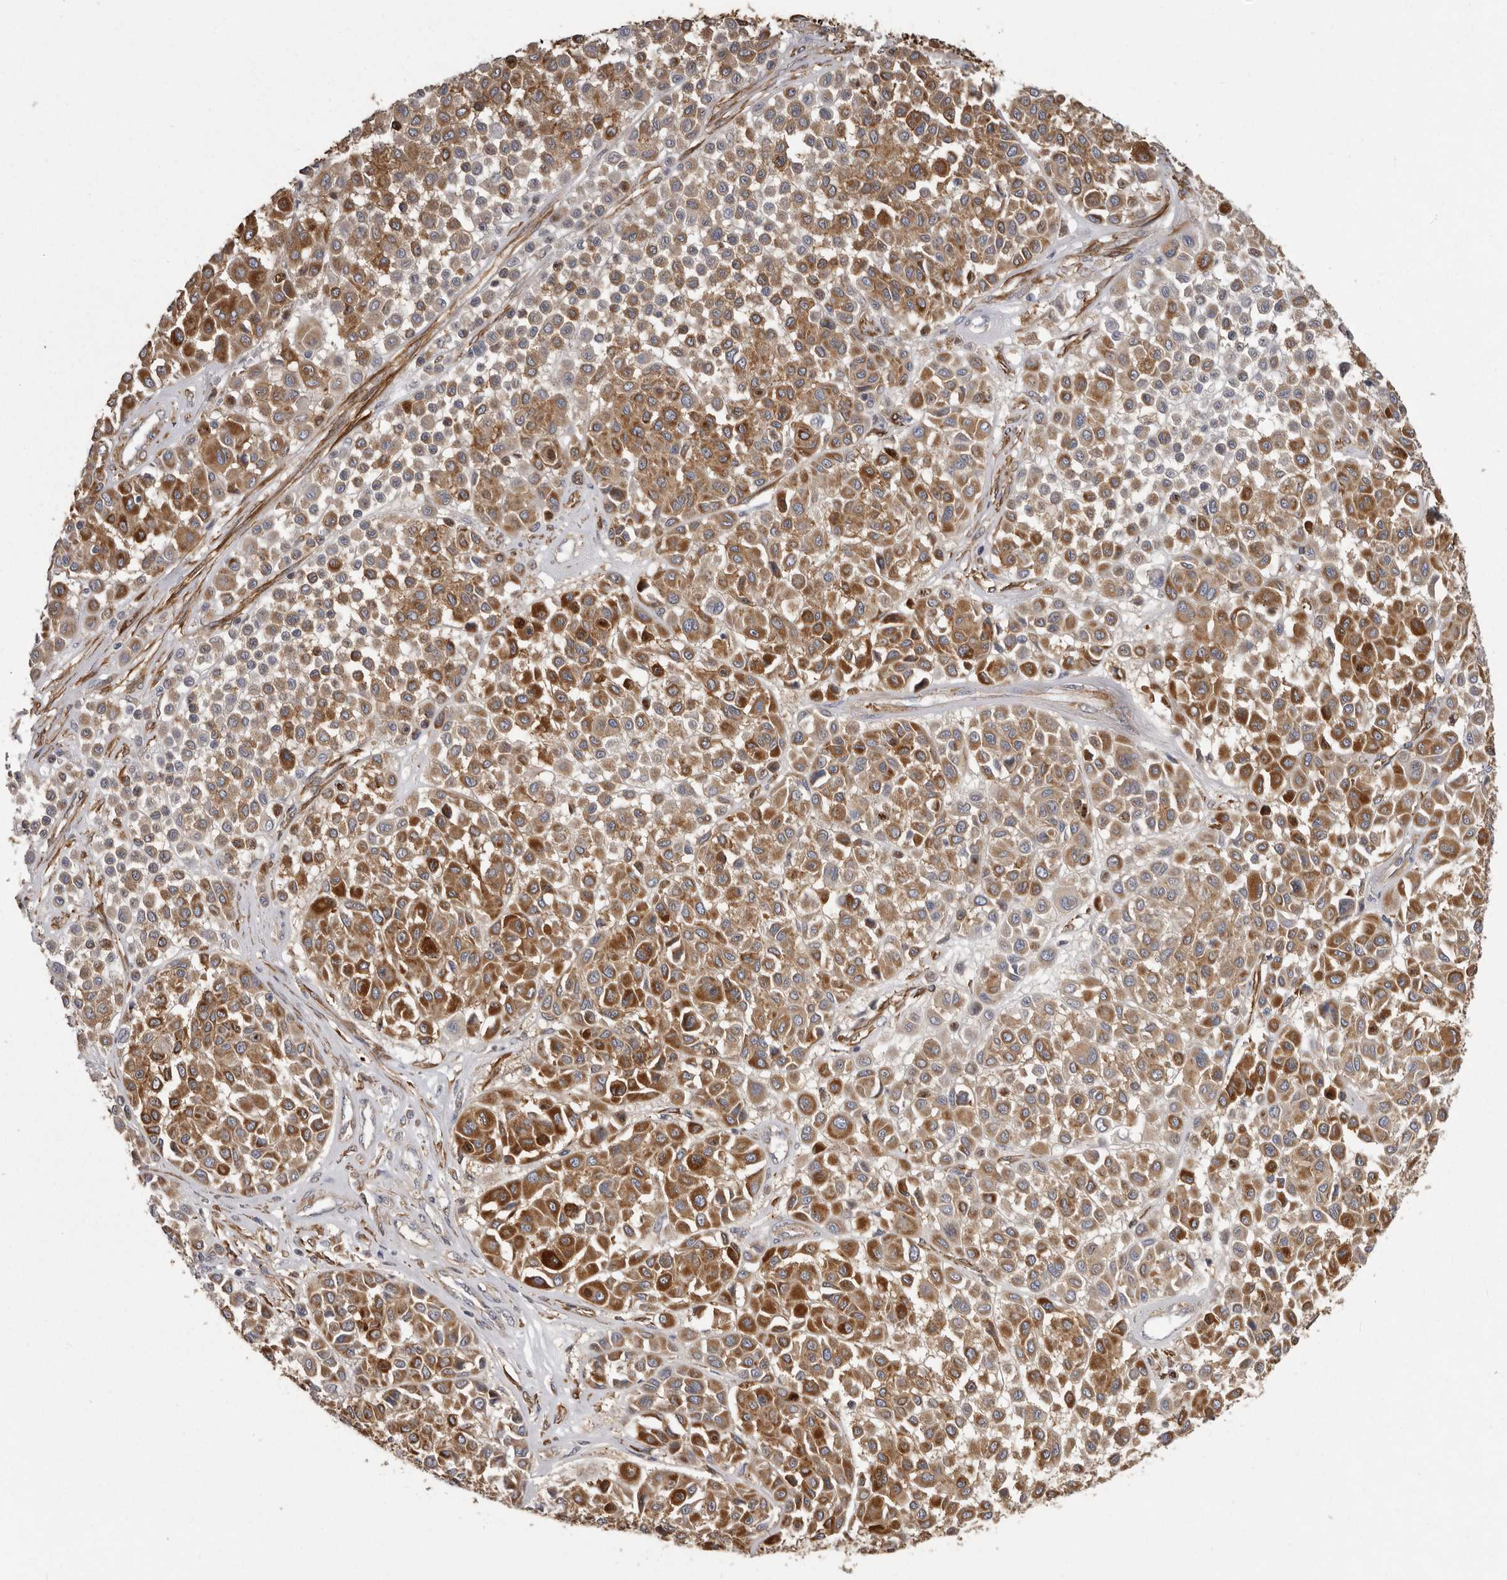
{"staining": {"intensity": "moderate", "quantity": ">75%", "location": "cytoplasmic/membranous"}, "tissue": "melanoma", "cell_type": "Tumor cells", "image_type": "cancer", "snomed": [{"axis": "morphology", "description": "Malignant melanoma, Metastatic site"}, {"axis": "topography", "description": "Soft tissue"}], "caption": "Immunohistochemical staining of melanoma demonstrates medium levels of moderate cytoplasmic/membranous staining in about >75% of tumor cells.", "gene": "ENAH", "patient": {"sex": "male", "age": 41}}